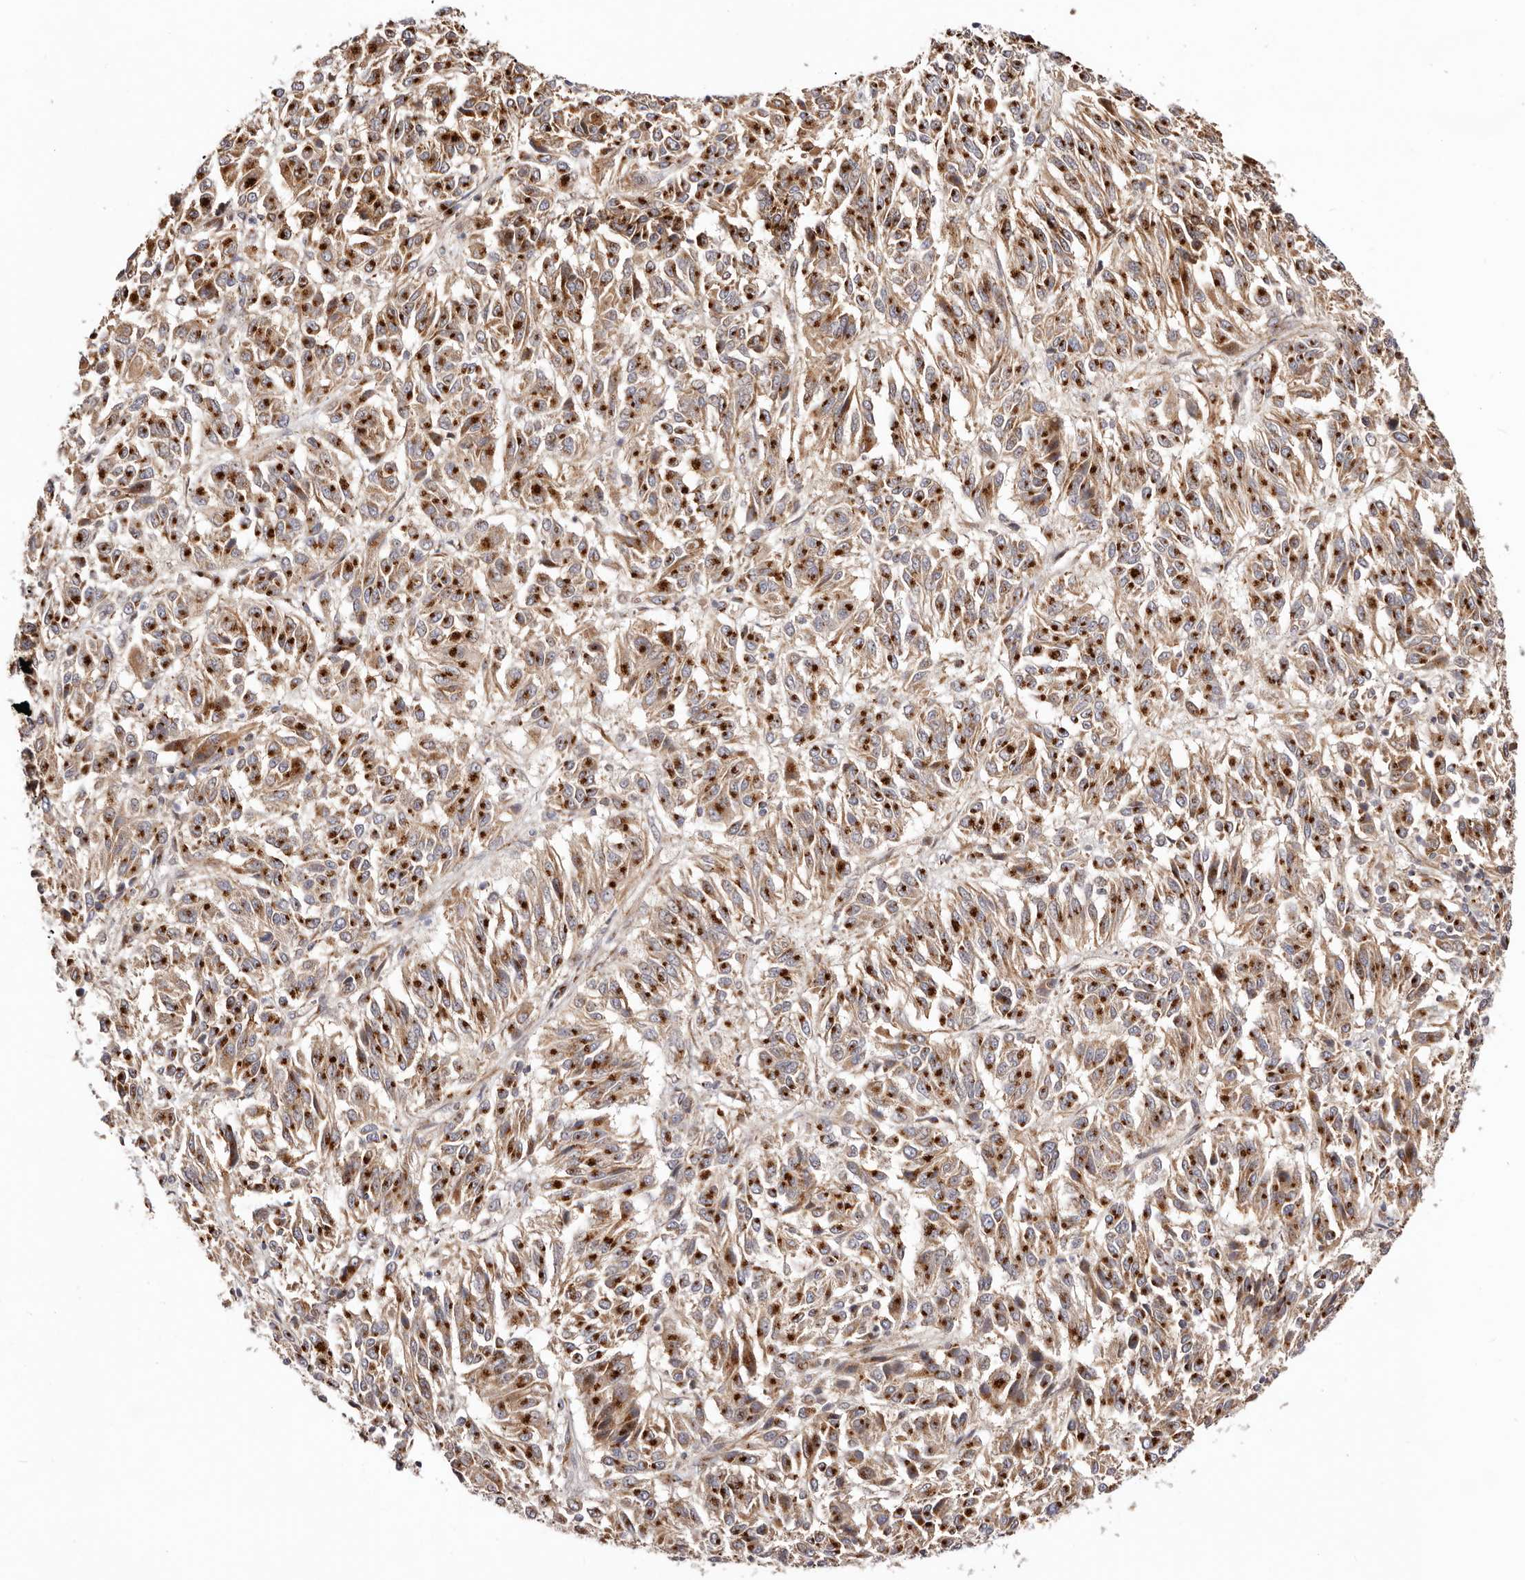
{"staining": {"intensity": "strong", "quantity": ">75%", "location": "cytoplasmic/membranous"}, "tissue": "melanoma", "cell_type": "Tumor cells", "image_type": "cancer", "snomed": [{"axis": "morphology", "description": "Malignant melanoma, Metastatic site"}, {"axis": "topography", "description": "Lung"}], "caption": "Melanoma was stained to show a protein in brown. There is high levels of strong cytoplasmic/membranous staining in about >75% of tumor cells. The staining was performed using DAB to visualize the protein expression in brown, while the nuclei were stained in blue with hematoxylin (Magnification: 20x).", "gene": "MAPK6", "patient": {"sex": "male", "age": 64}}